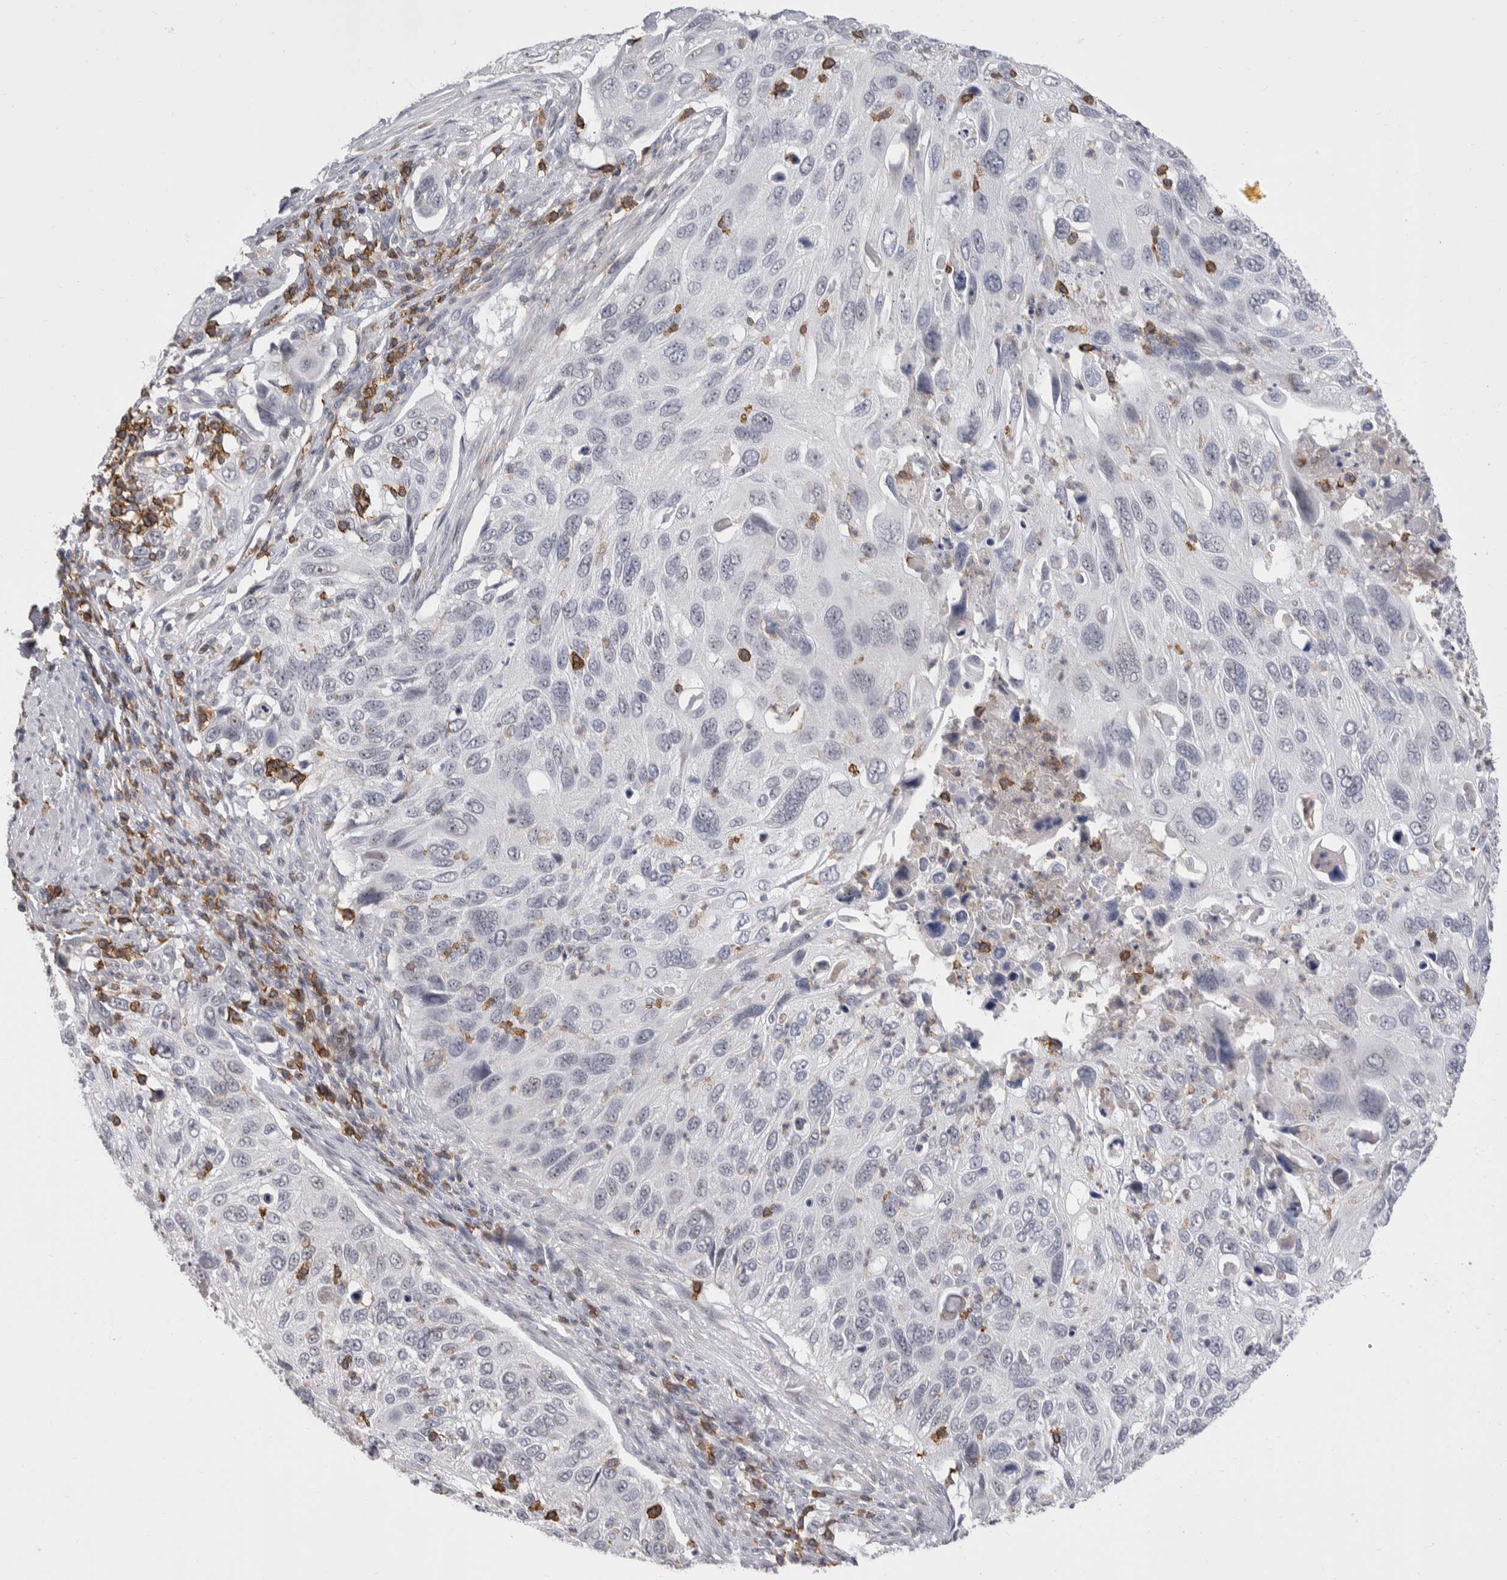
{"staining": {"intensity": "negative", "quantity": "none", "location": "none"}, "tissue": "cervical cancer", "cell_type": "Tumor cells", "image_type": "cancer", "snomed": [{"axis": "morphology", "description": "Squamous cell carcinoma, NOS"}, {"axis": "topography", "description": "Cervix"}], "caption": "This is an IHC image of cervical cancer. There is no positivity in tumor cells.", "gene": "CEP295NL", "patient": {"sex": "female", "age": 70}}